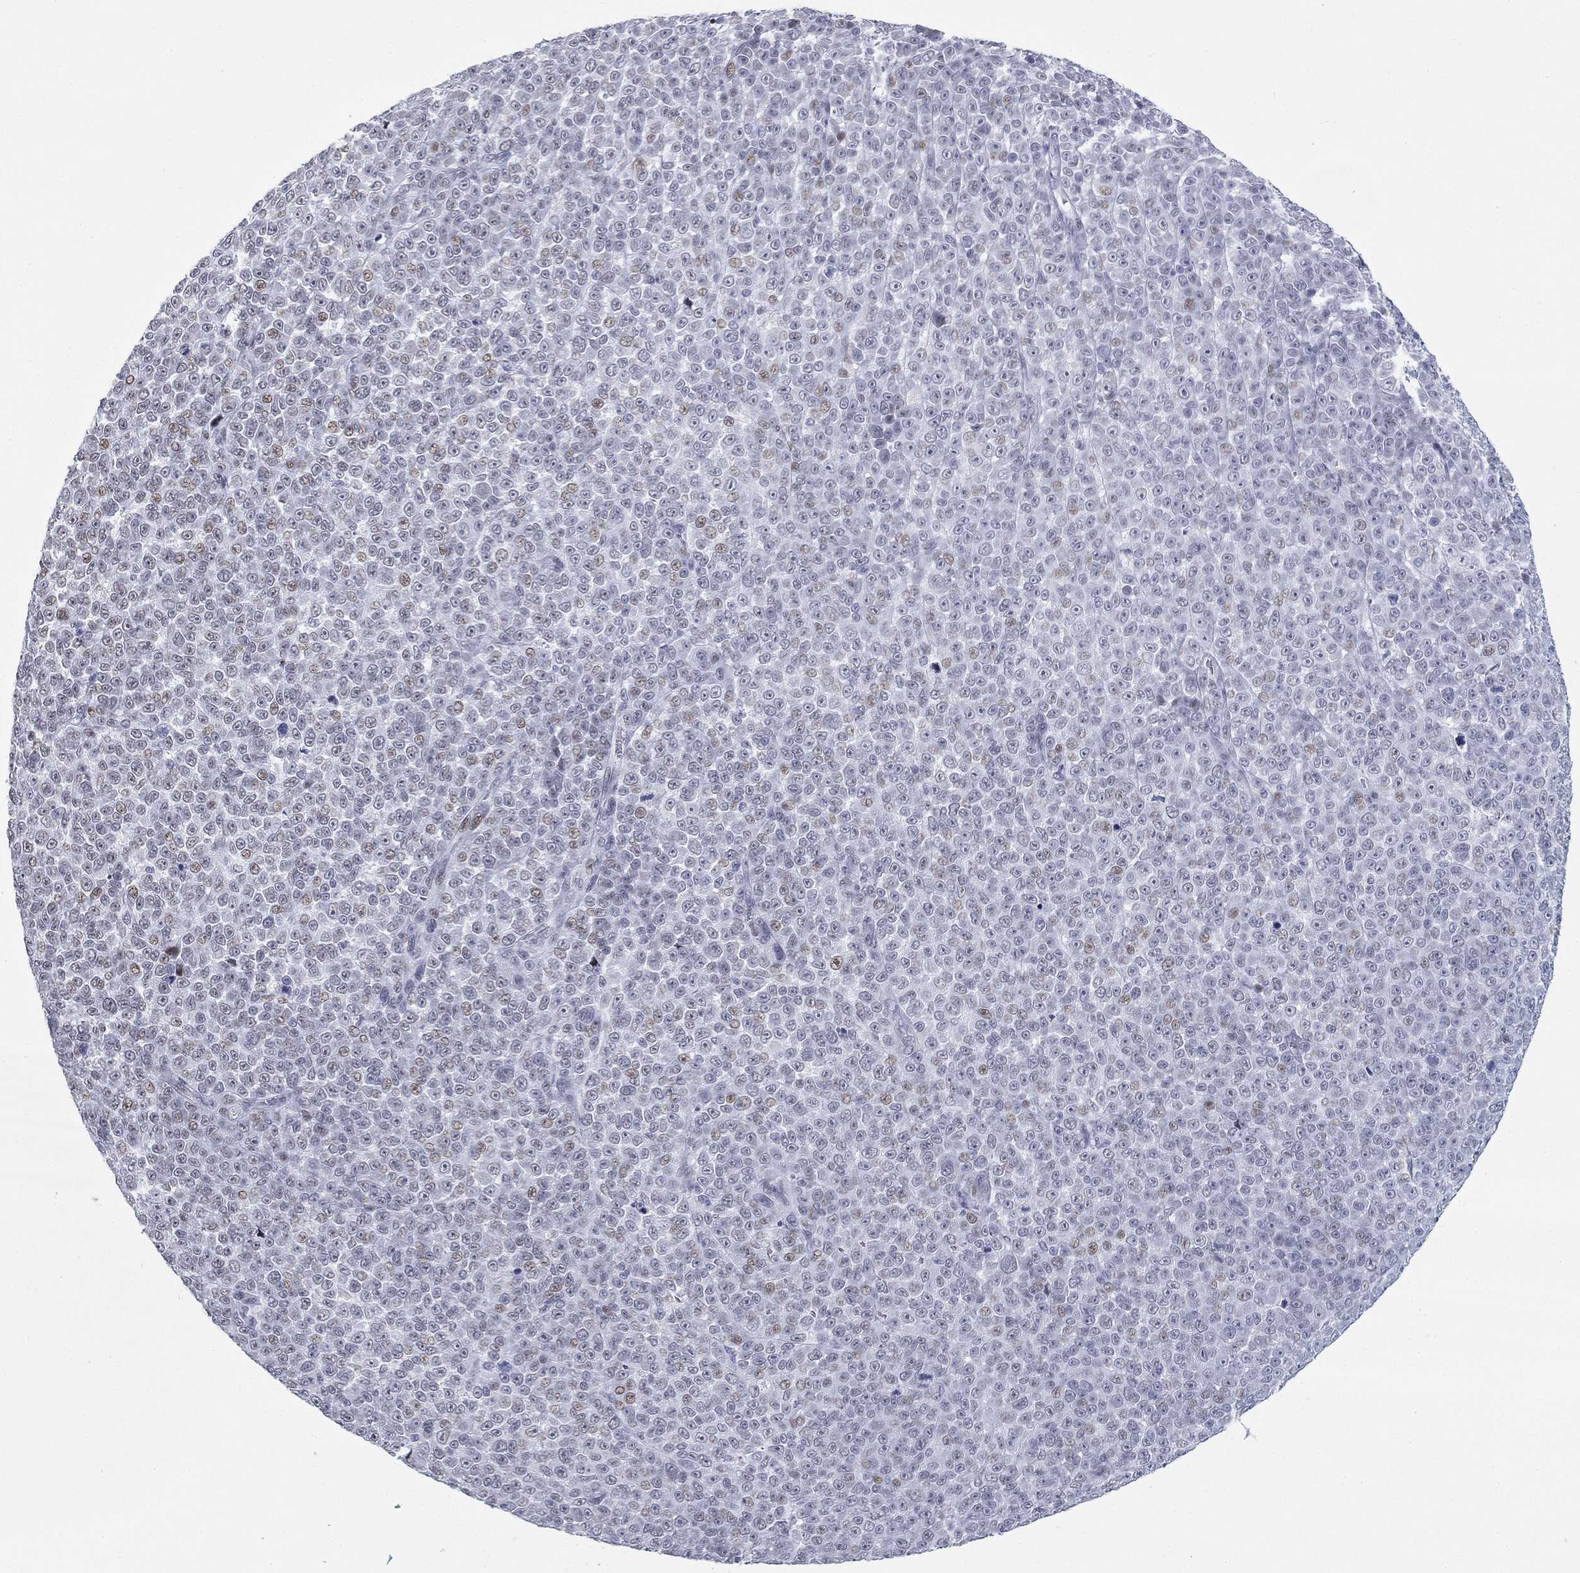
{"staining": {"intensity": "moderate", "quantity": "<25%", "location": "nuclear"}, "tissue": "melanoma", "cell_type": "Tumor cells", "image_type": "cancer", "snomed": [{"axis": "morphology", "description": "Malignant melanoma, NOS"}, {"axis": "topography", "description": "Skin"}], "caption": "Immunohistochemistry (DAB) staining of human melanoma shows moderate nuclear protein positivity in approximately <25% of tumor cells. The staining was performed using DAB (3,3'-diaminobenzidine), with brown indicating positive protein expression. Nuclei are stained blue with hematoxylin.", "gene": "ASF1B", "patient": {"sex": "female", "age": 95}}